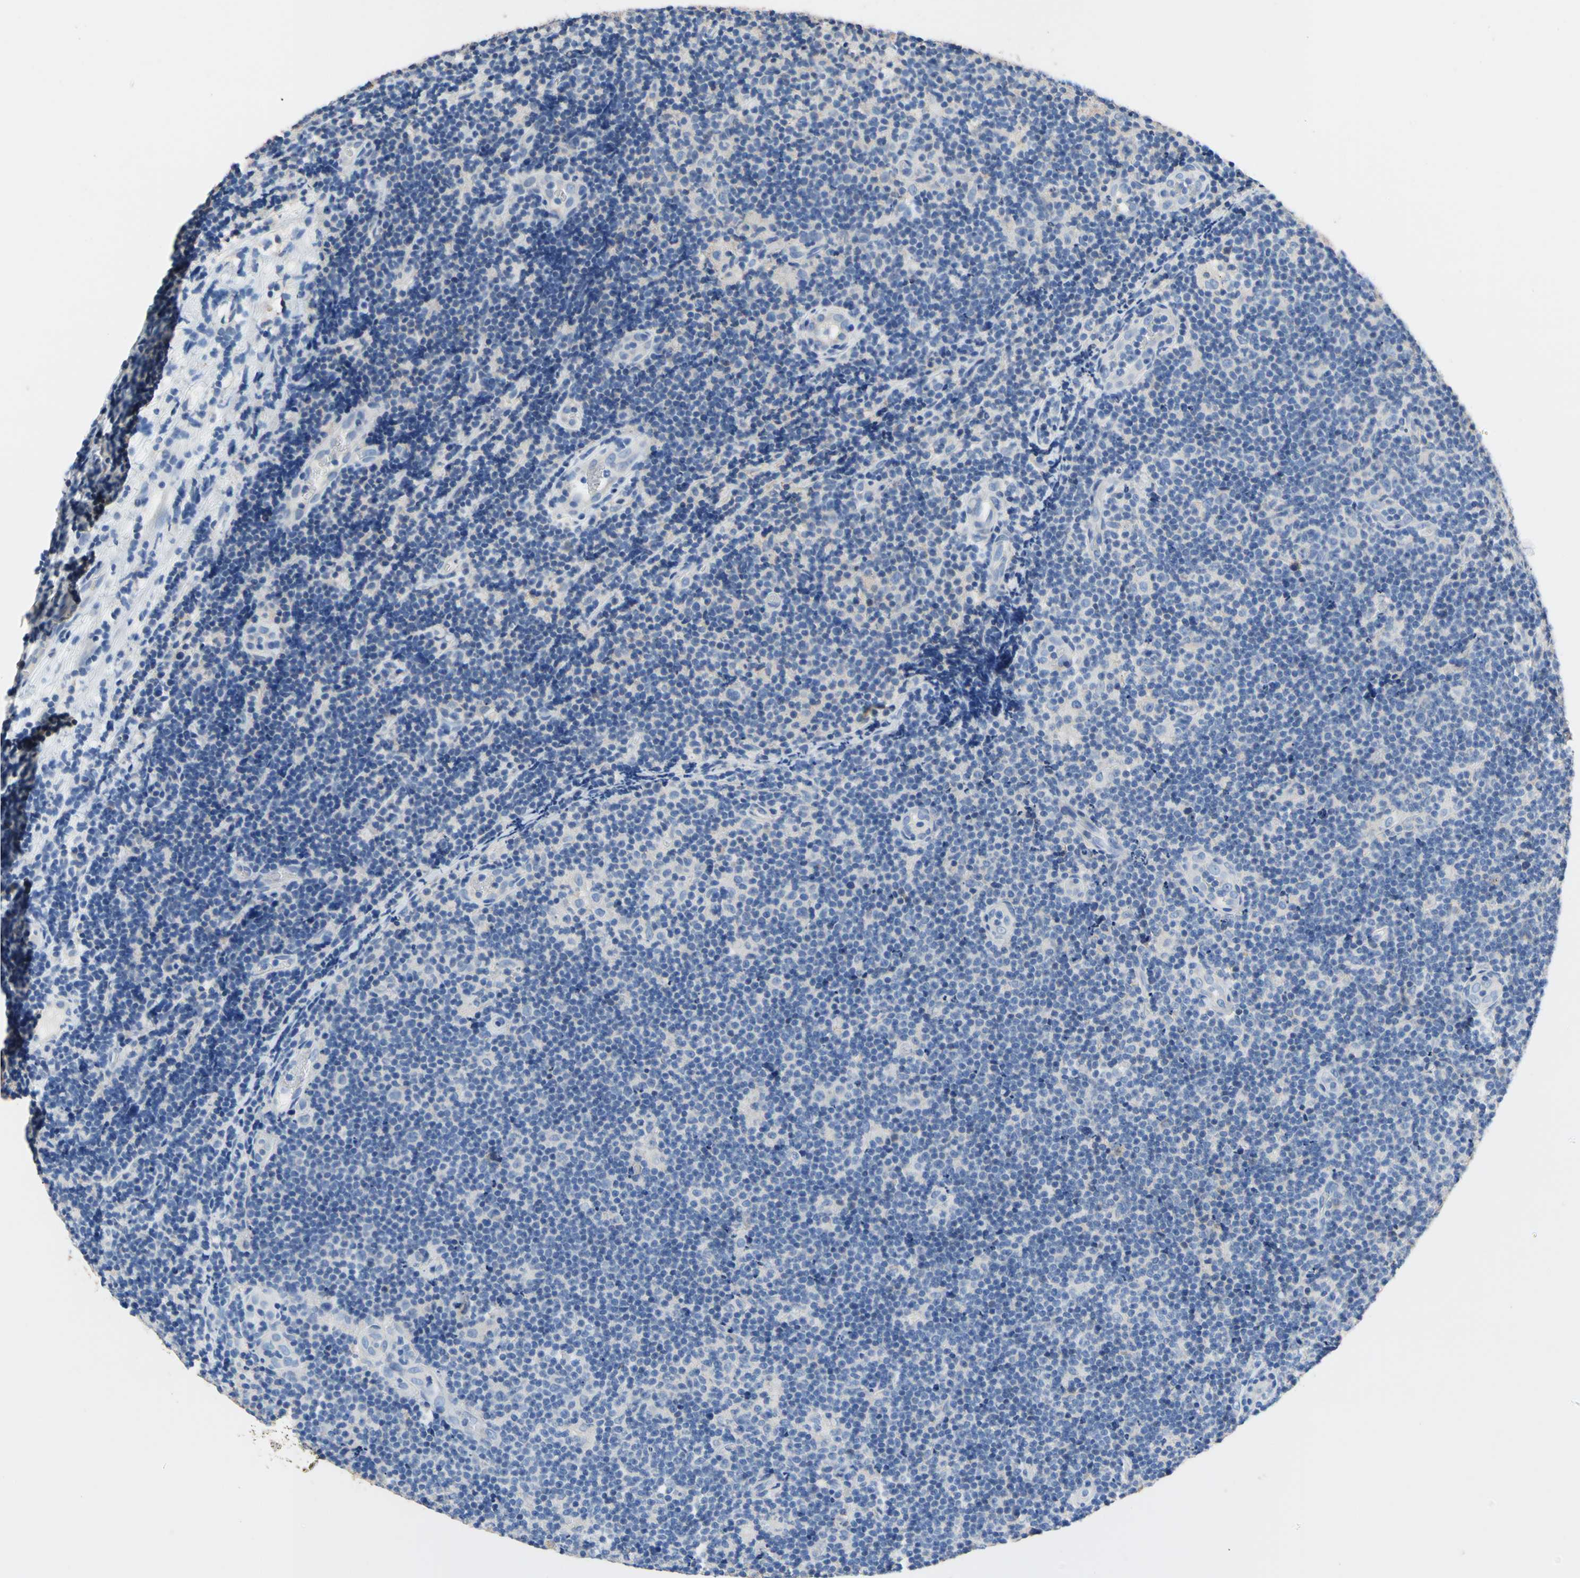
{"staining": {"intensity": "negative", "quantity": "none", "location": "none"}, "tissue": "lymphoma", "cell_type": "Tumor cells", "image_type": "cancer", "snomed": [{"axis": "morphology", "description": "Malignant lymphoma, non-Hodgkin's type, Low grade"}, {"axis": "topography", "description": "Lymph node"}], "caption": "Photomicrograph shows no significant protein staining in tumor cells of malignant lymphoma, non-Hodgkin's type (low-grade). (Stains: DAB immunohistochemistry with hematoxylin counter stain, Microscopy: brightfield microscopy at high magnification).", "gene": "PNKD", "patient": {"sex": "male", "age": 83}}